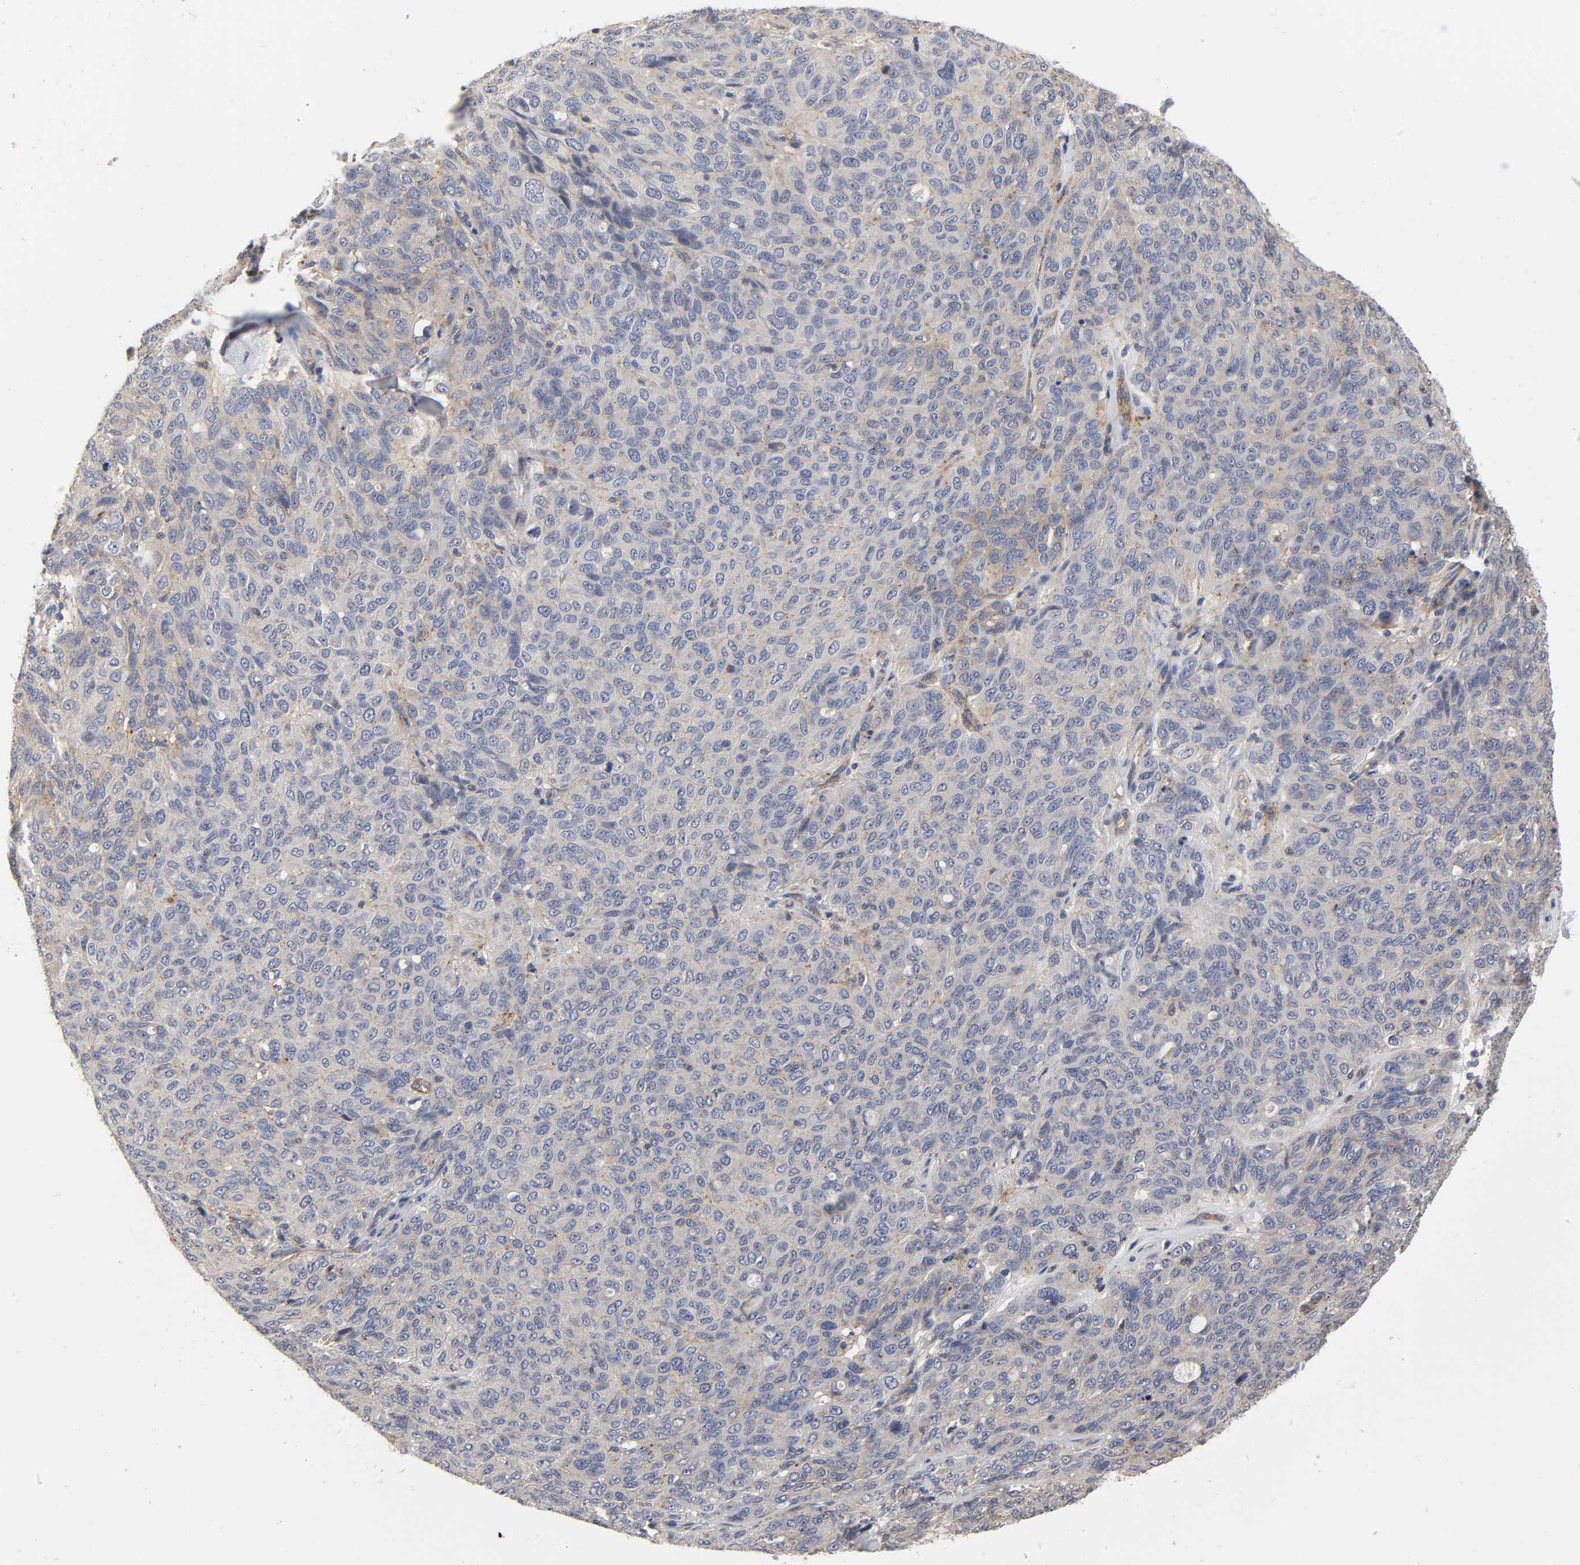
{"staining": {"intensity": "moderate", "quantity": "<25%", "location": "cytoplasmic/membranous"}, "tissue": "ovarian cancer", "cell_type": "Tumor cells", "image_type": "cancer", "snomed": [{"axis": "morphology", "description": "Carcinoma, endometroid"}, {"axis": "topography", "description": "Ovary"}], "caption": "Tumor cells demonstrate low levels of moderate cytoplasmic/membranous expression in about <25% of cells in human ovarian cancer.", "gene": "SH3GLB1", "patient": {"sex": "female", "age": 60}}